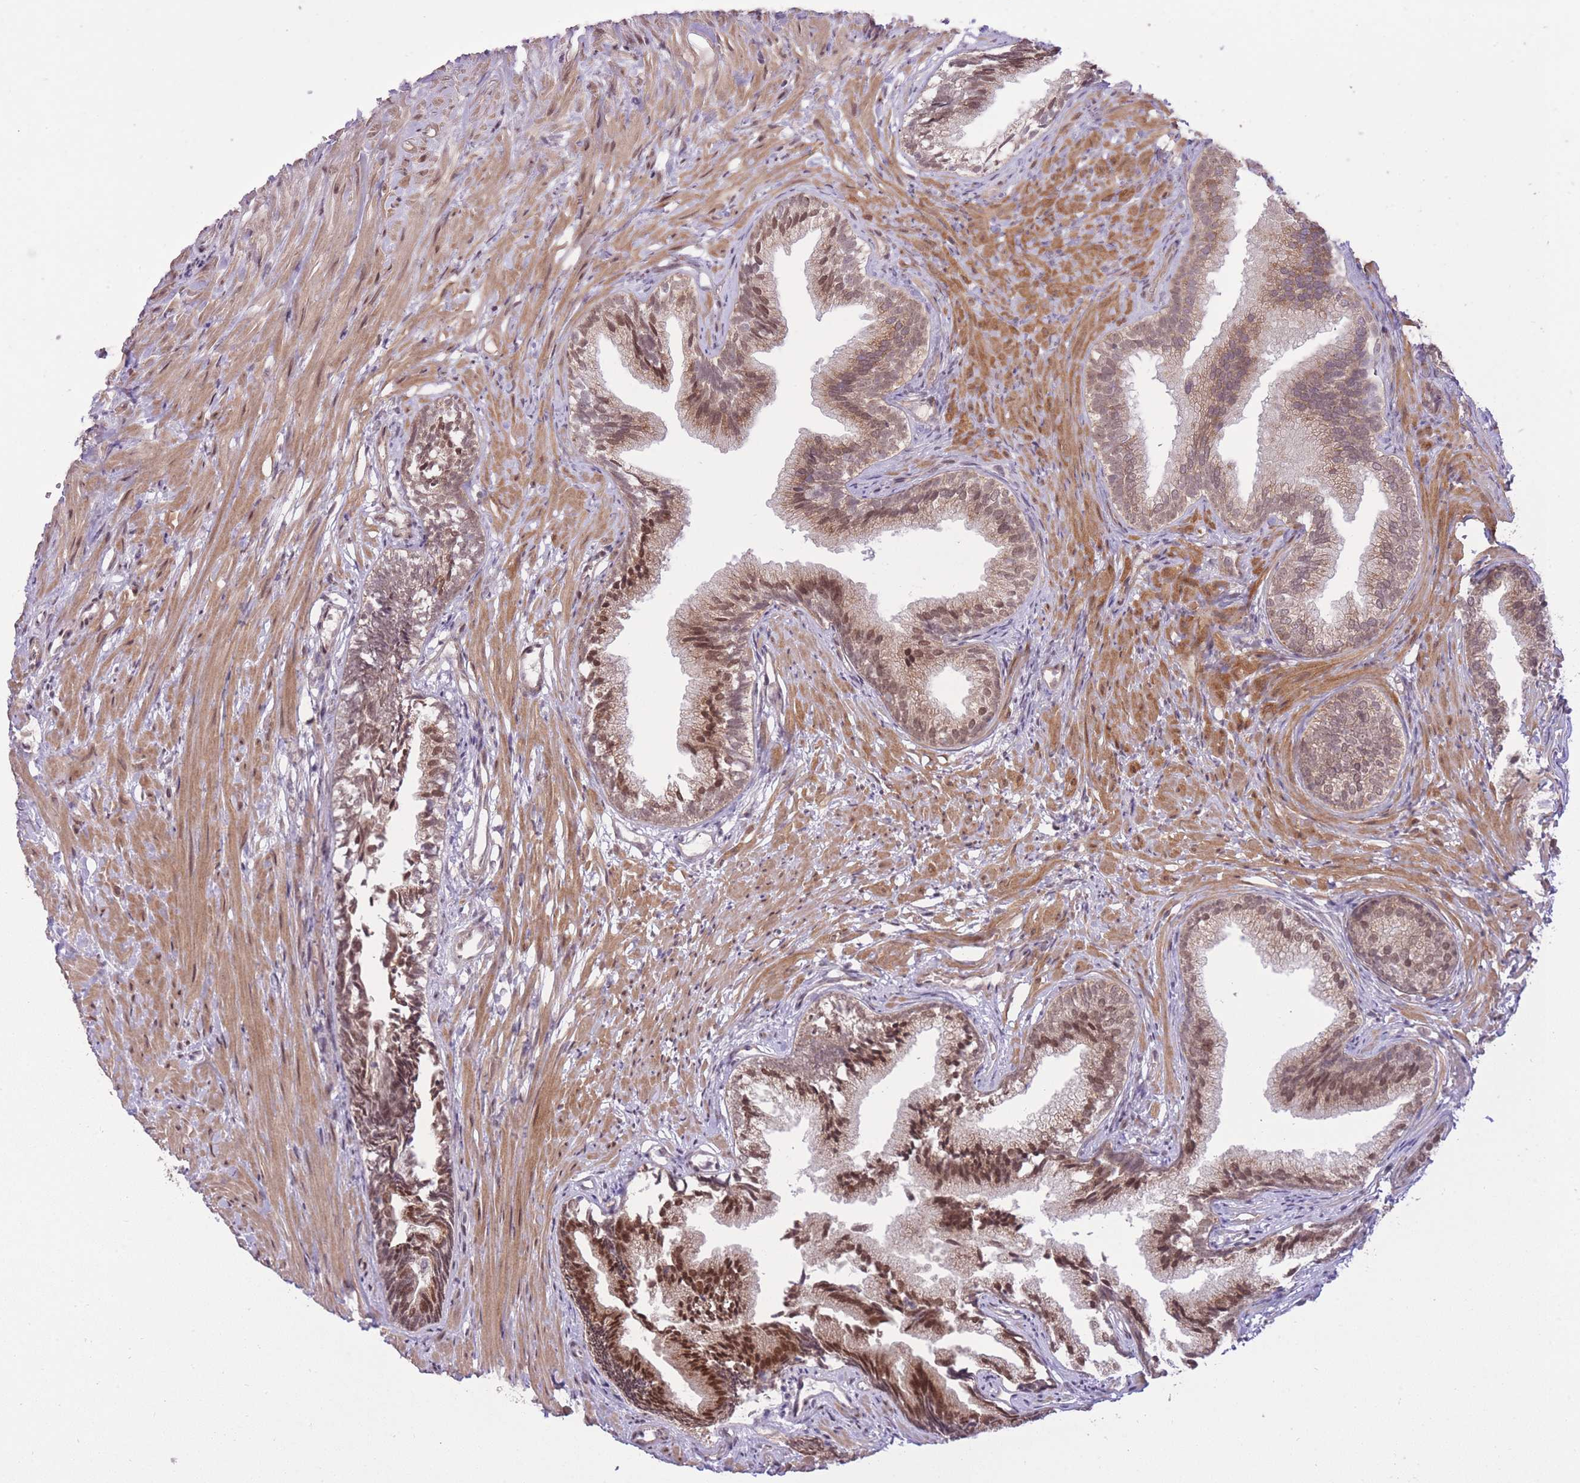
{"staining": {"intensity": "moderate", "quantity": ">75%", "location": "cytoplasmic/membranous,nuclear"}, "tissue": "prostate", "cell_type": "Glandular cells", "image_type": "normal", "snomed": [{"axis": "morphology", "description": "Normal tissue, NOS"}, {"axis": "topography", "description": "Prostate"}], "caption": "Immunohistochemistry image of benign prostate: prostate stained using IHC shows medium levels of moderate protein expression localized specifically in the cytoplasmic/membranous,nuclear of glandular cells, appearing as a cytoplasmic/membranous,nuclear brown color.", "gene": "ELOA2", "patient": {"sex": "male", "age": 76}}